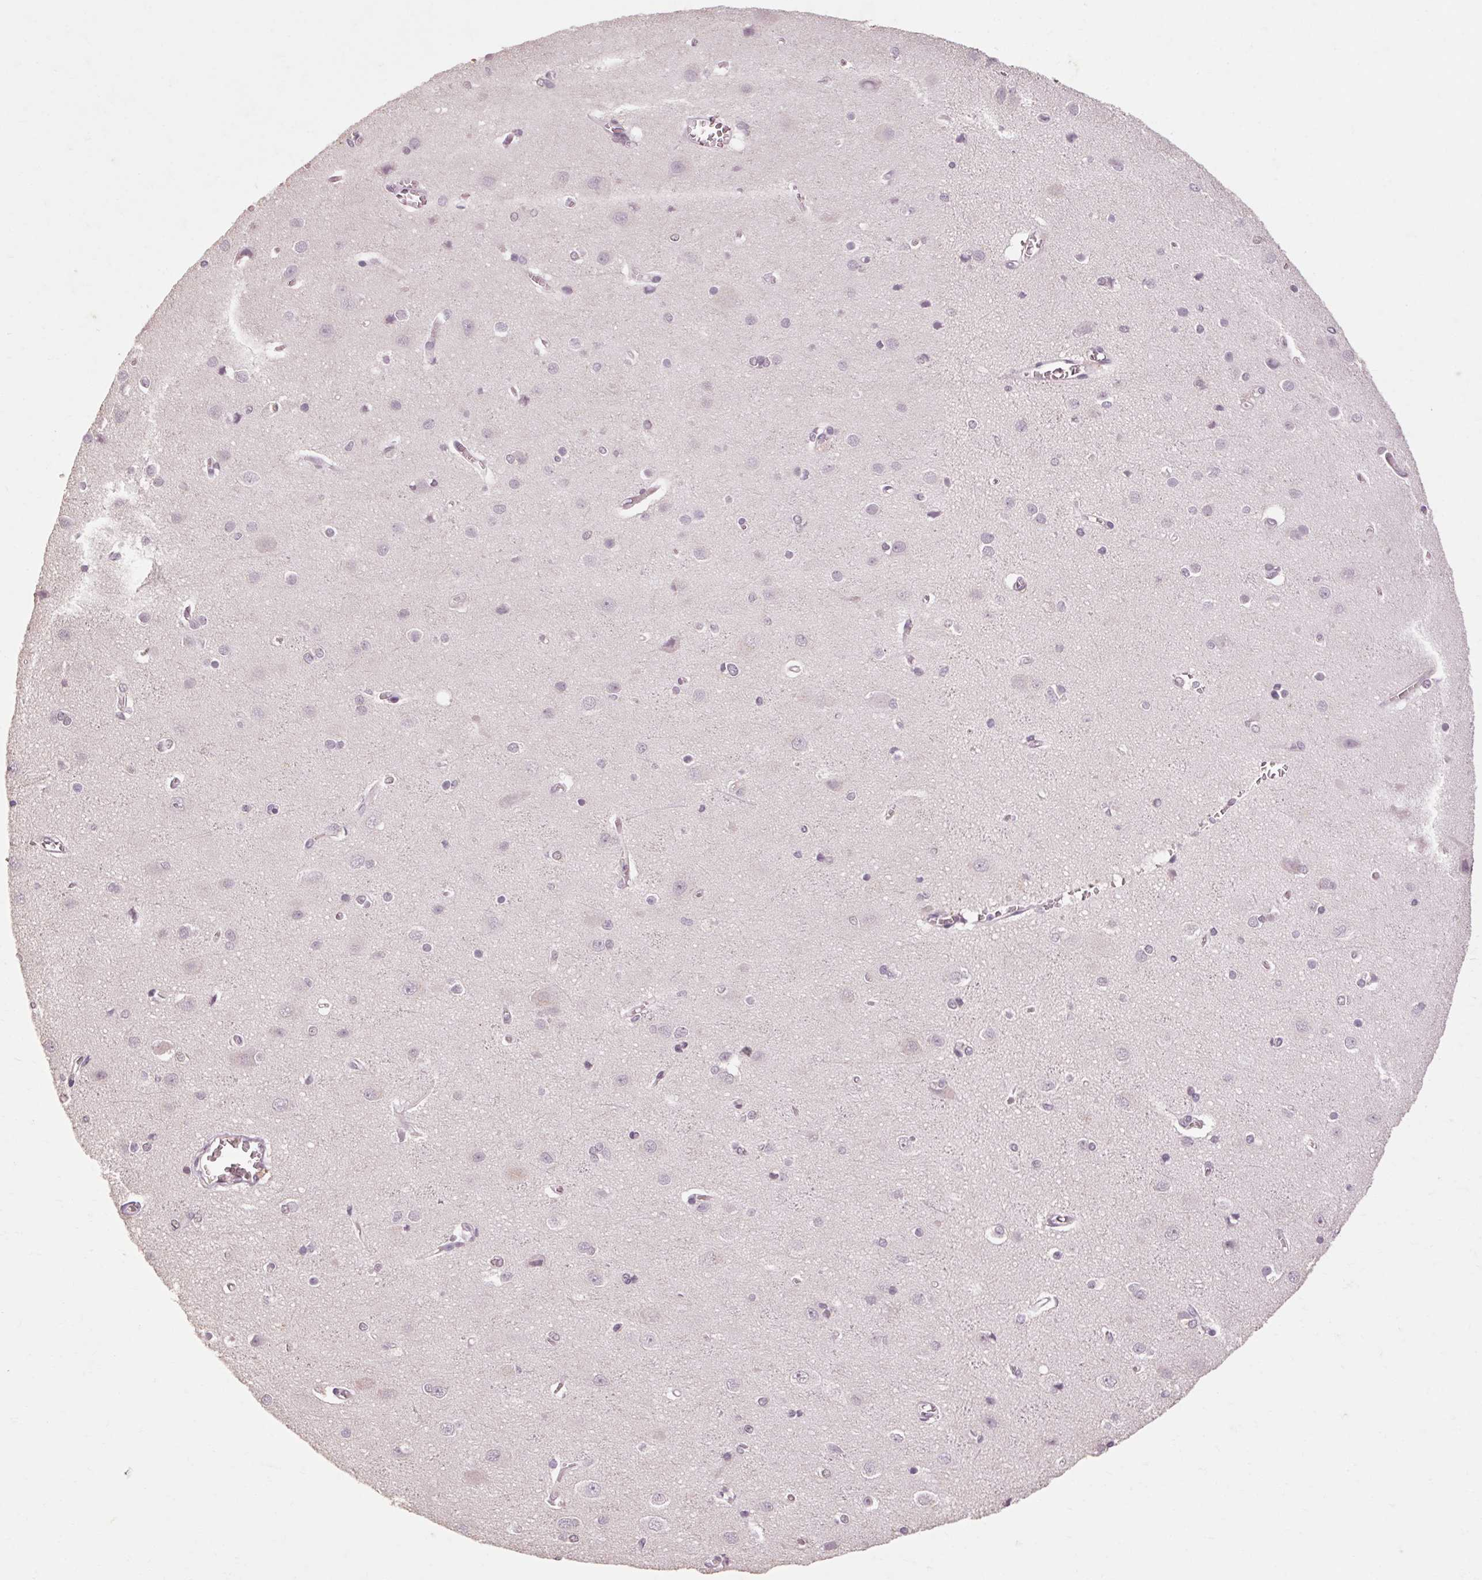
{"staining": {"intensity": "negative", "quantity": "none", "location": "none"}, "tissue": "cerebral cortex", "cell_type": "Endothelial cells", "image_type": "normal", "snomed": [{"axis": "morphology", "description": "Normal tissue, NOS"}, {"axis": "topography", "description": "Cerebral cortex"}], "caption": "Photomicrograph shows no protein positivity in endothelial cells of unremarkable cerebral cortex.", "gene": "POMC", "patient": {"sex": "male", "age": 37}}